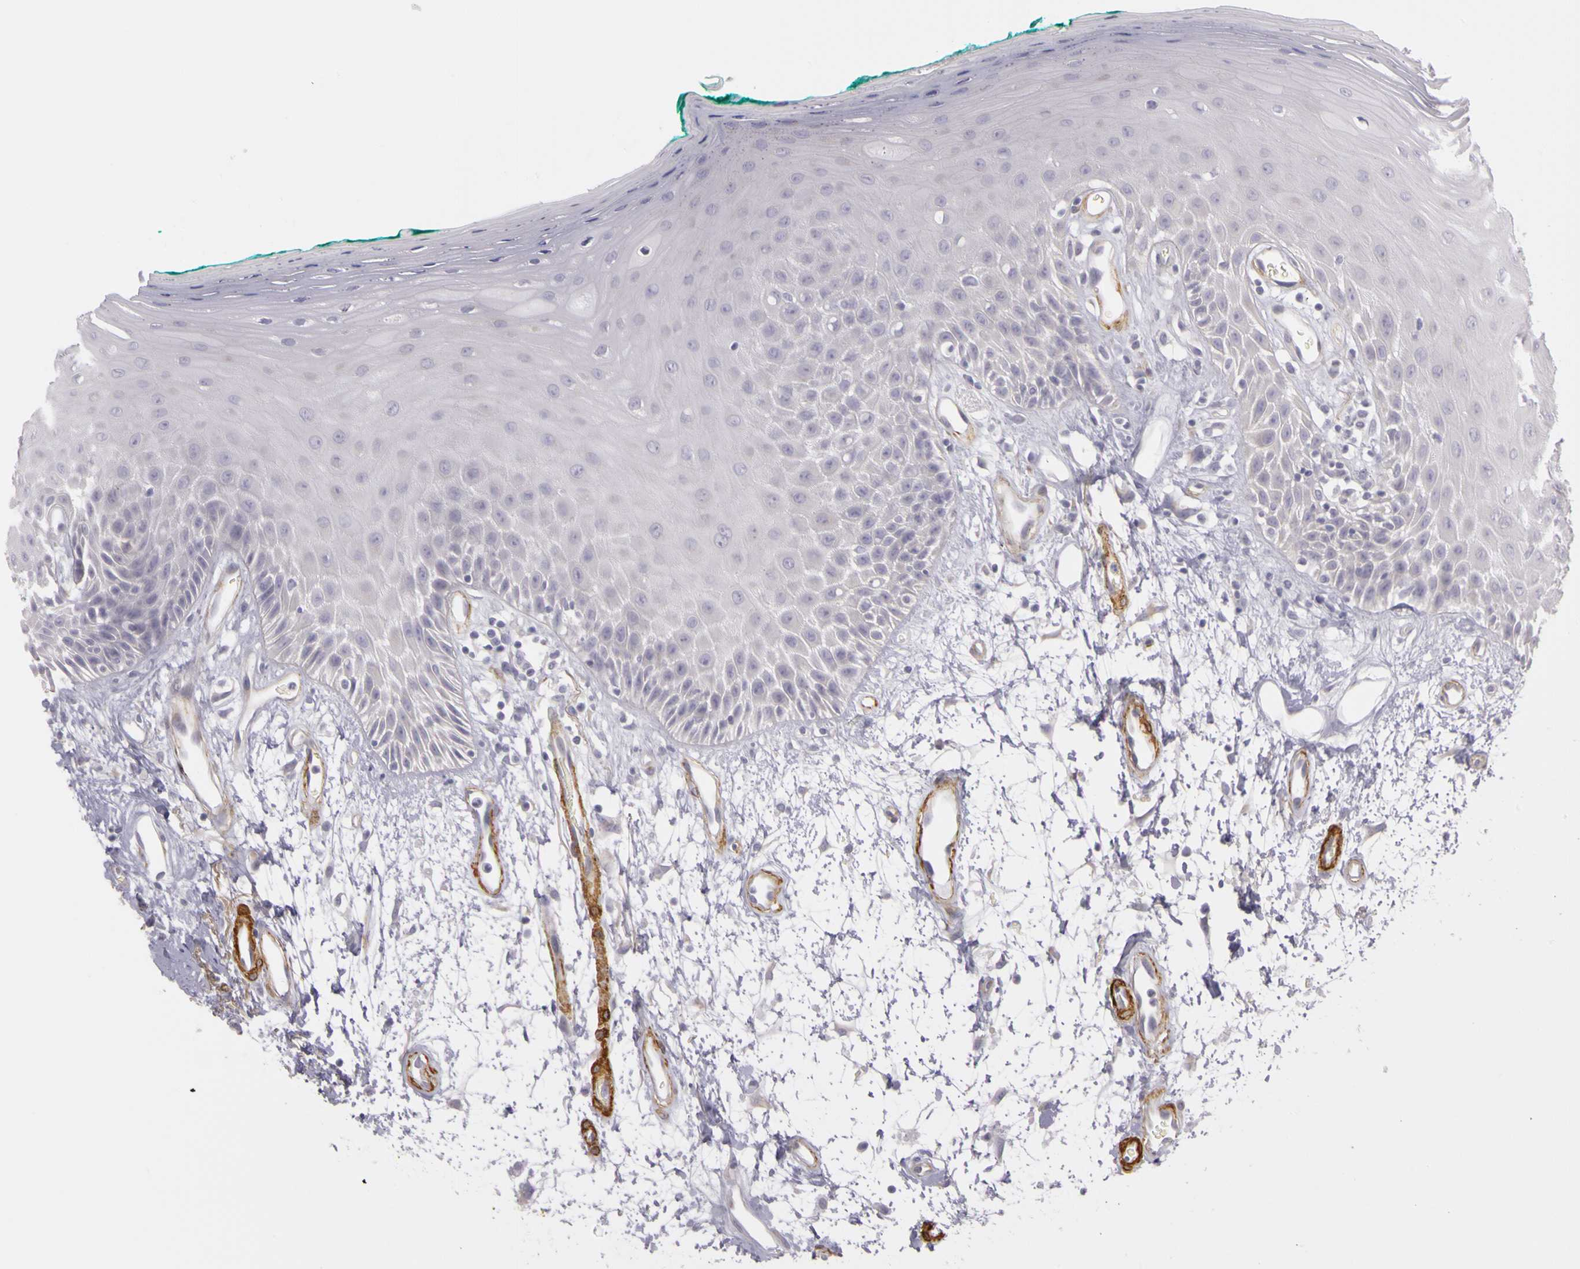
{"staining": {"intensity": "negative", "quantity": "none", "location": "none"}, "tissue": "oral mucosa", "cell_type": "Squamous epithelial cells", "image_type": "normal", "snomed": [{"axis": "morphology", "description": "Normal tissue, NOS"}, {"axis": "morphology", "description": "Squamous cell carcinoma, NOS"}, {"axis": "topography", "description": "Skeletal muscle"}, {"axis": "topography", "description": "Oral tissue"}, {"axis": "topography", "description": "Head-Neck"}], "caption": "High power microscopy photomicrograph of an immunohistochemistry histopathology image of normal oral mucosa, revealing no significant positivity in squamous epithelial cells.", "gene": "CNTN2", "patient": {"sex": "female", "age": 84}}